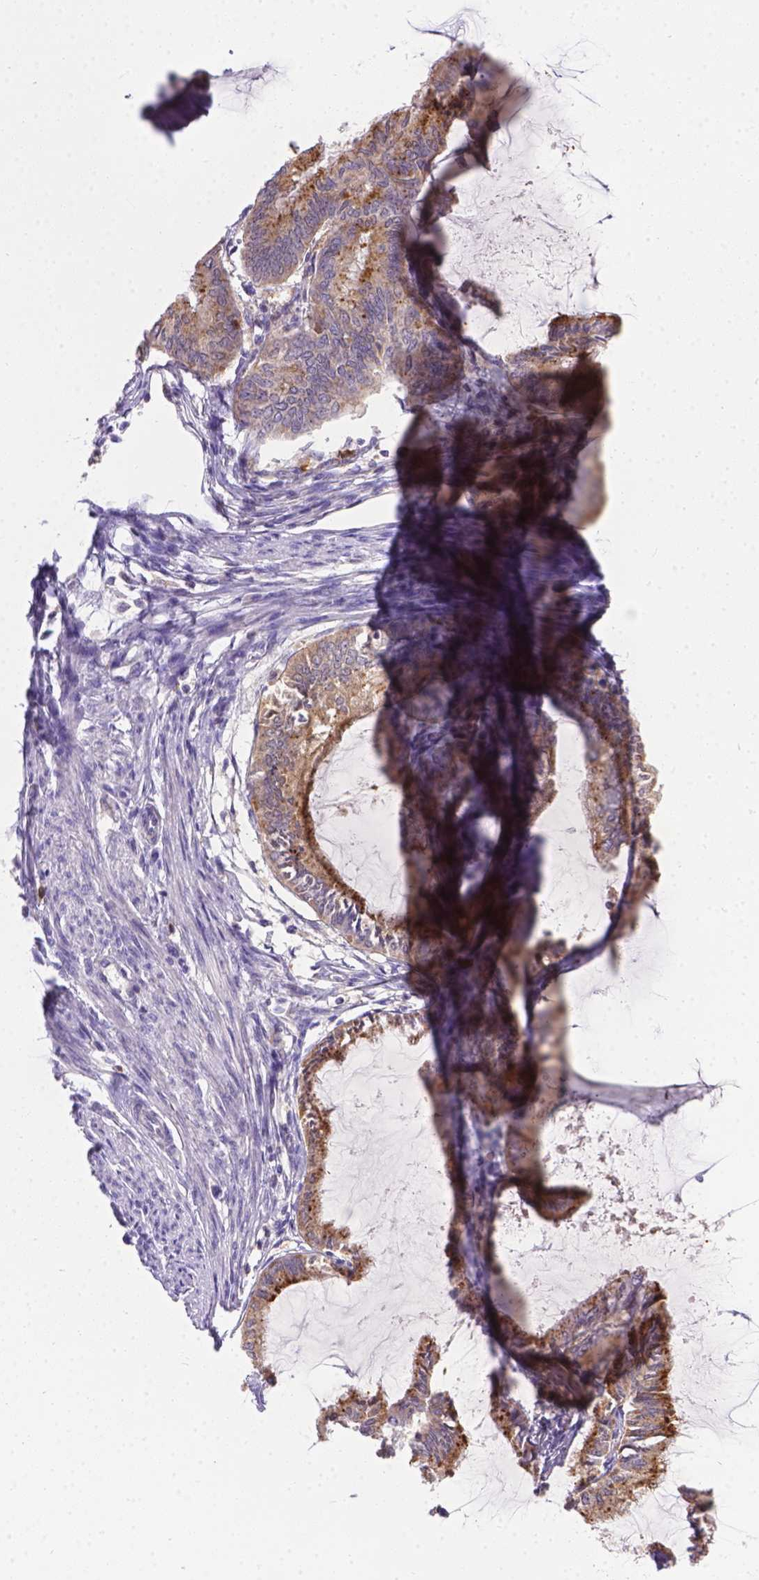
{"staining": {"intensity": "weak", "quantity": ">75%", "location": "cytoplasmic/membranous"}, "tissue": "endometrial cancer", "cell_type": "Tumor cells", "image_type": "cancer", "snomed": [{"axis": "morphology", "description": "Adenocarcinoma, NOS"}, {"axis": "topography", "description": "Endometrium"}], "caption": "IHC histopathology image of neoplastic tissue: endometrial cancer stained using immunohistochemistry shows low levels of weak protein expression localized specifically in the cytoplasmic/membranous of tumor cells, appearing as a cytoplasmic/membranous brown color.", "gene": "TM4SF18", "patient": {"sex": "female", "age": 86}}